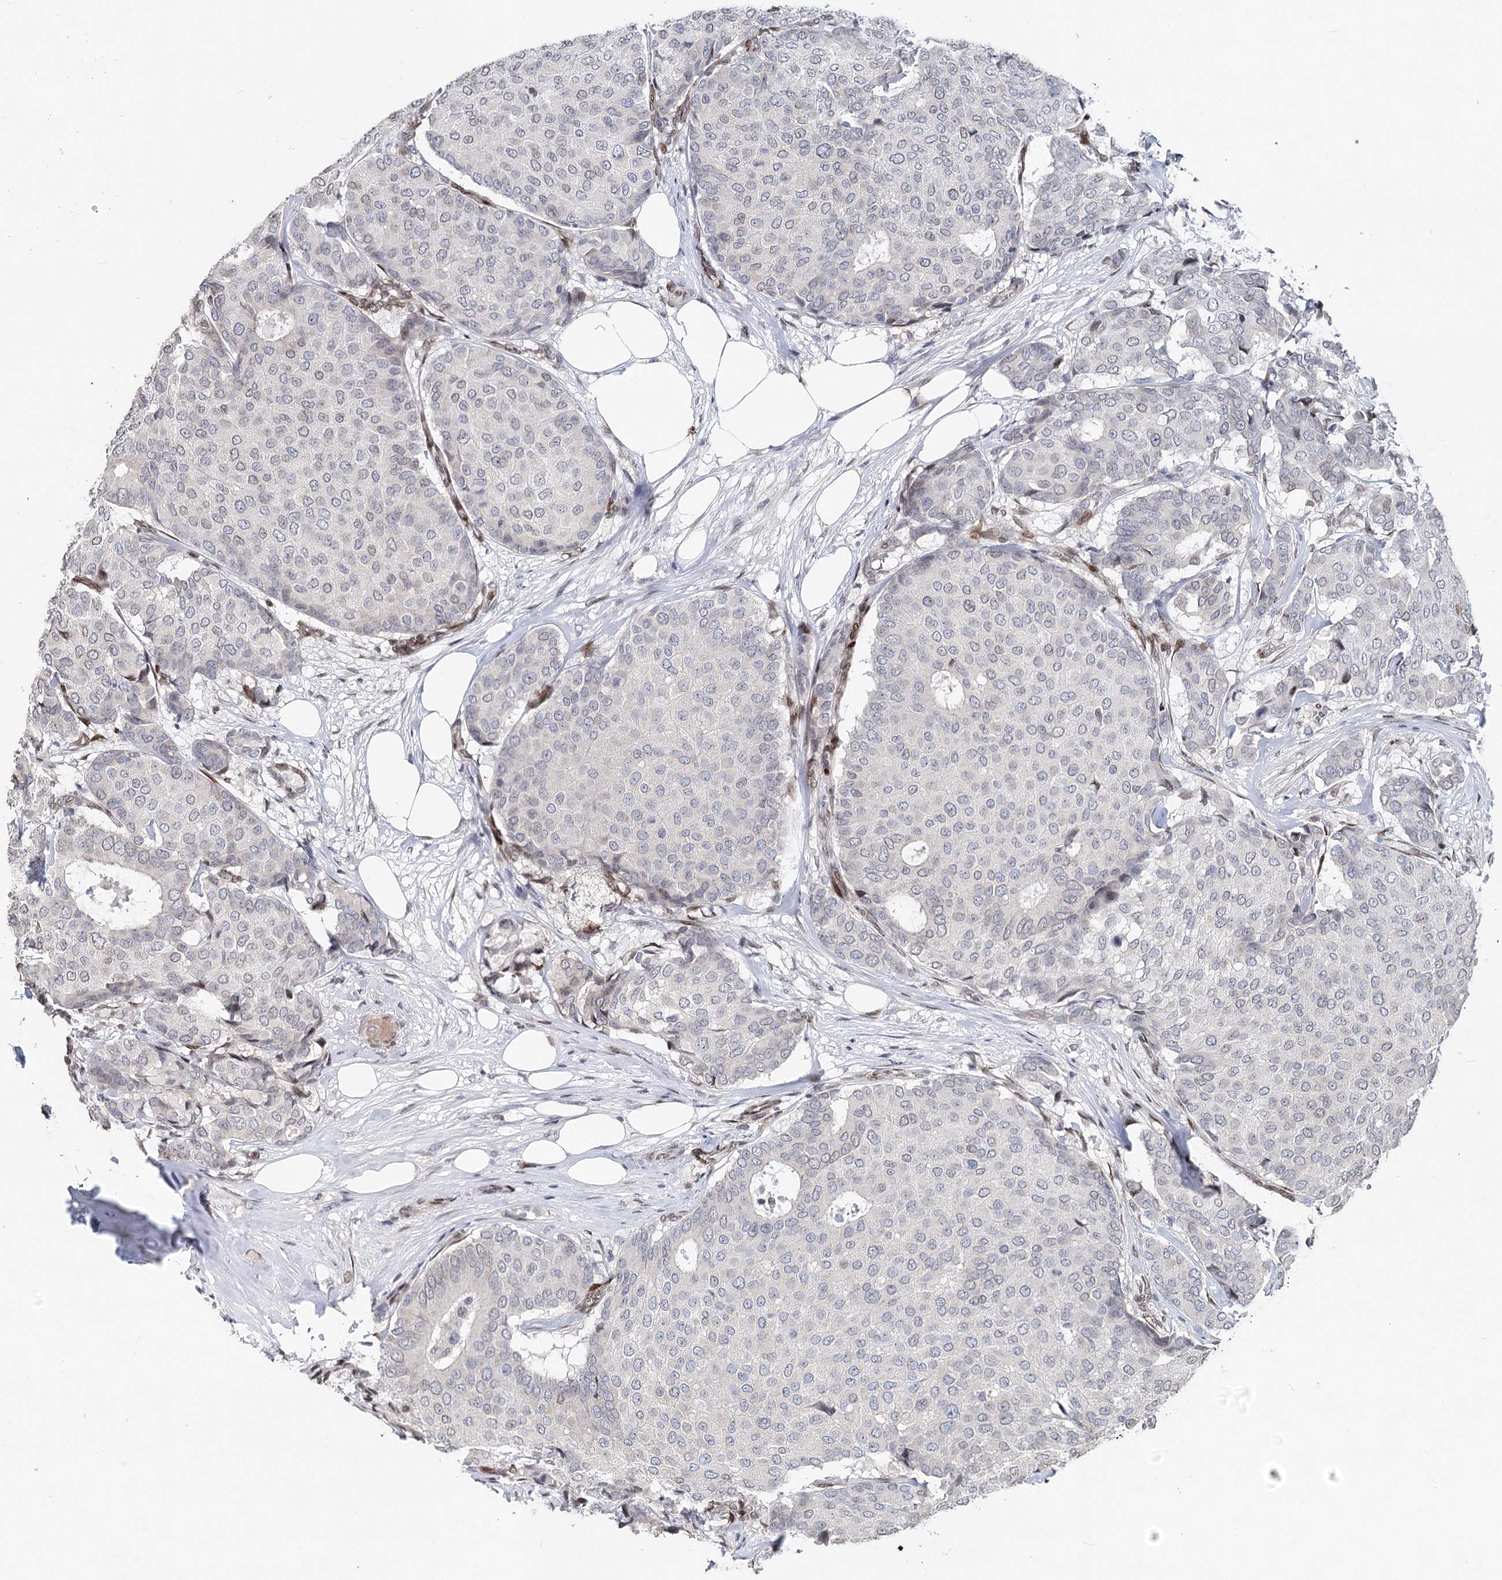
{"staining": {"intensity": "negative", "quantity": "none", "location": "none"}, "tissue": "breast cancer", "cell_type": "Tumor cells", "image_type": "cancer", "snomed": [{"axis": "morphology", "description": "Duct carcinoma"}, {"axis": "topography", "description": "Breast"}], "caption": "Photomicrograph shows no protein staining in tumor cells of intraductal carcinoma (breast) tissue.", "gene": "FRMD4A", "patient": {"sex": "female", "age": 75}}